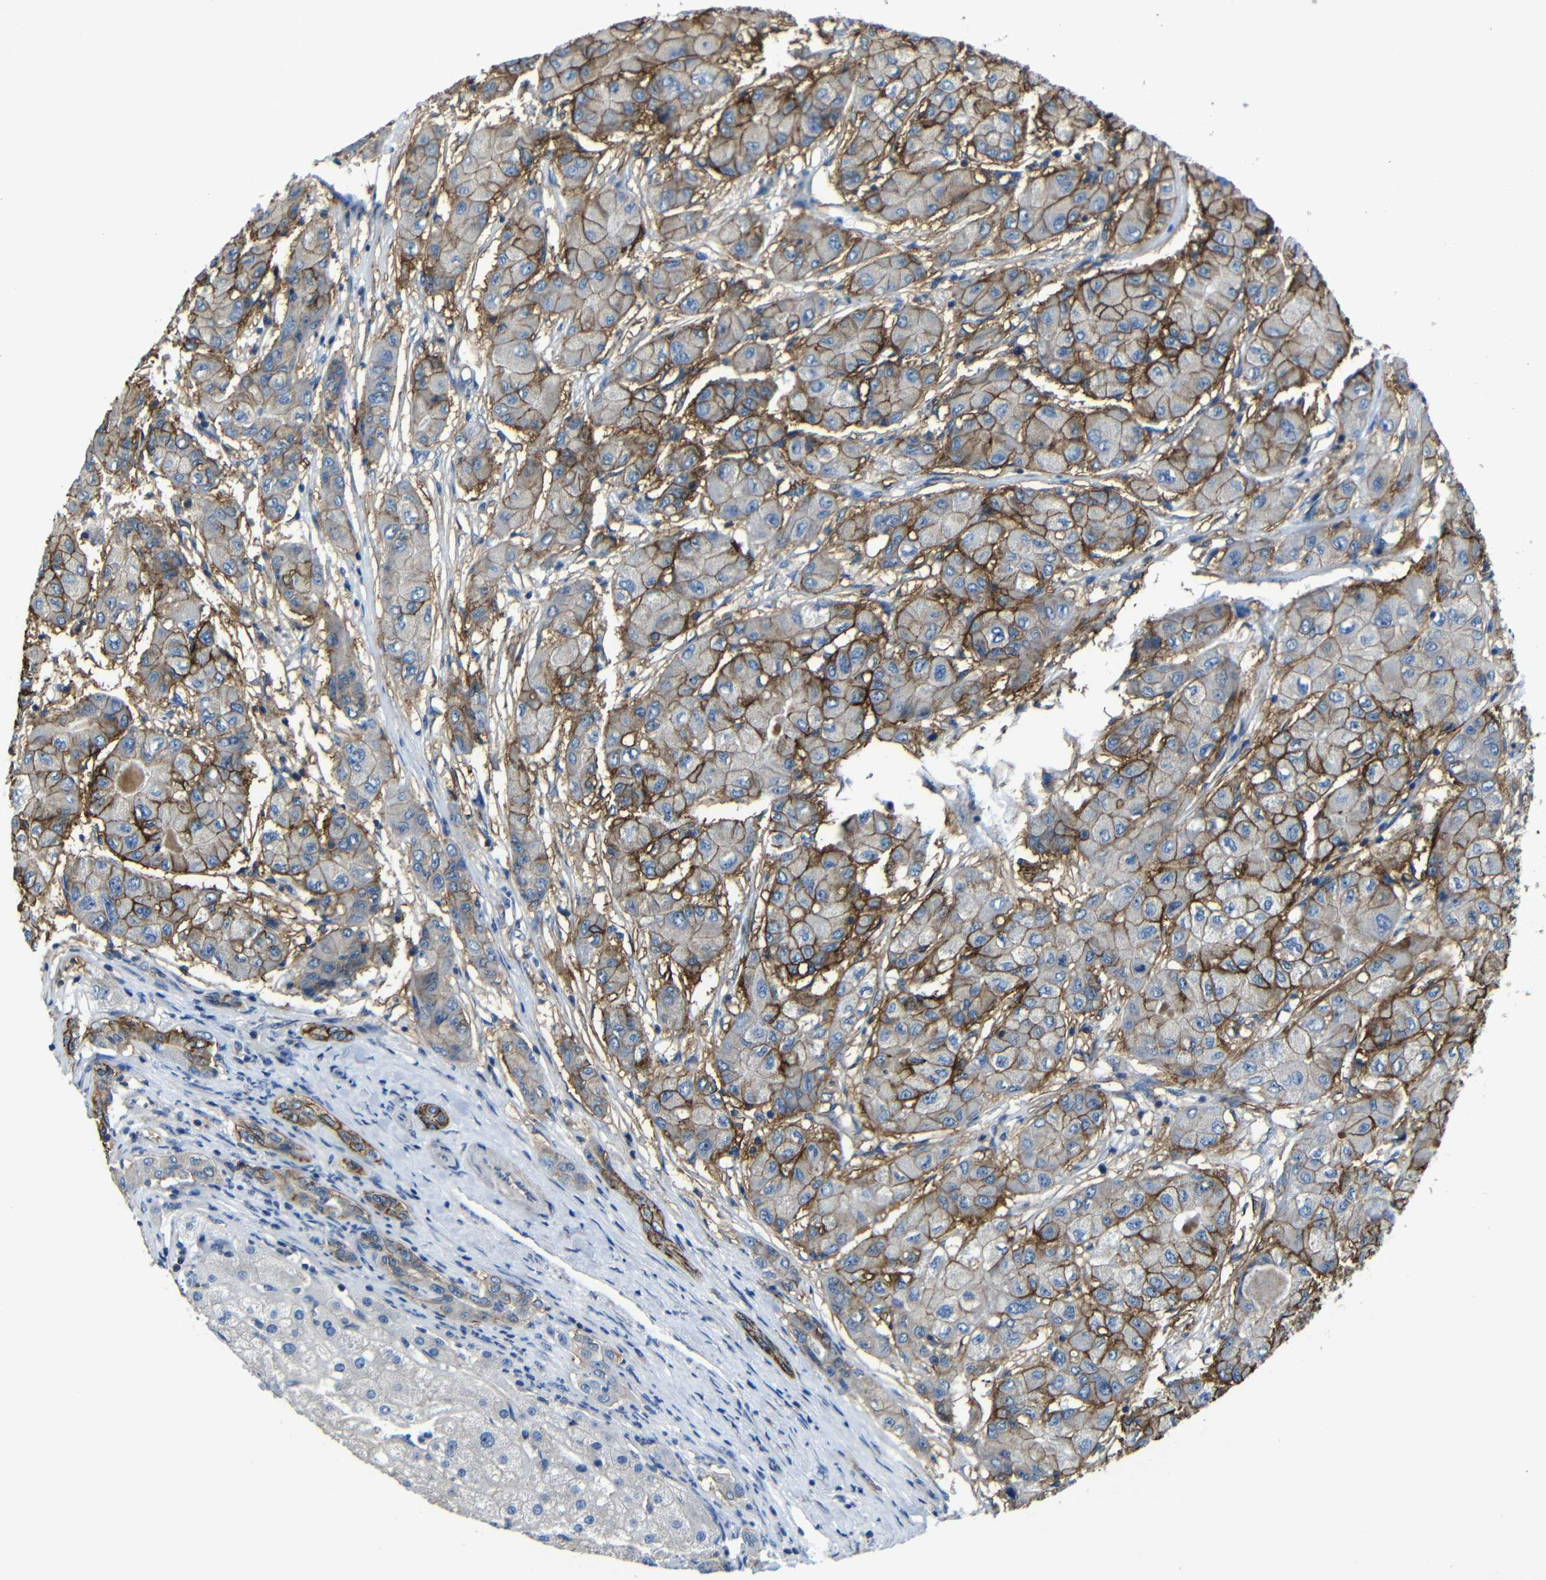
{"staining": {"intensity": "moderate", "quantity": "25%-75%", "location": "cytoplasmic/membranous"}, "tissue": "liver cancer", "cell_type": "Tumor cells", "image_type": "cancer", "snomed": [{"axis": "morphology", "description": "Carcinoma, Hepatocellular, NOS"}, {"axis": "topography", "description": "Liver"}], "caption": "About 25%-75% of tumor cells in human liver cancer (hepatocellular carcinoma) display moderate cytoplasmic/membranous protein positivity as visualized by brown immunohistochemical staining.", "gene": "ZNF90", "patient": {"sex": "male", "age": 80}}